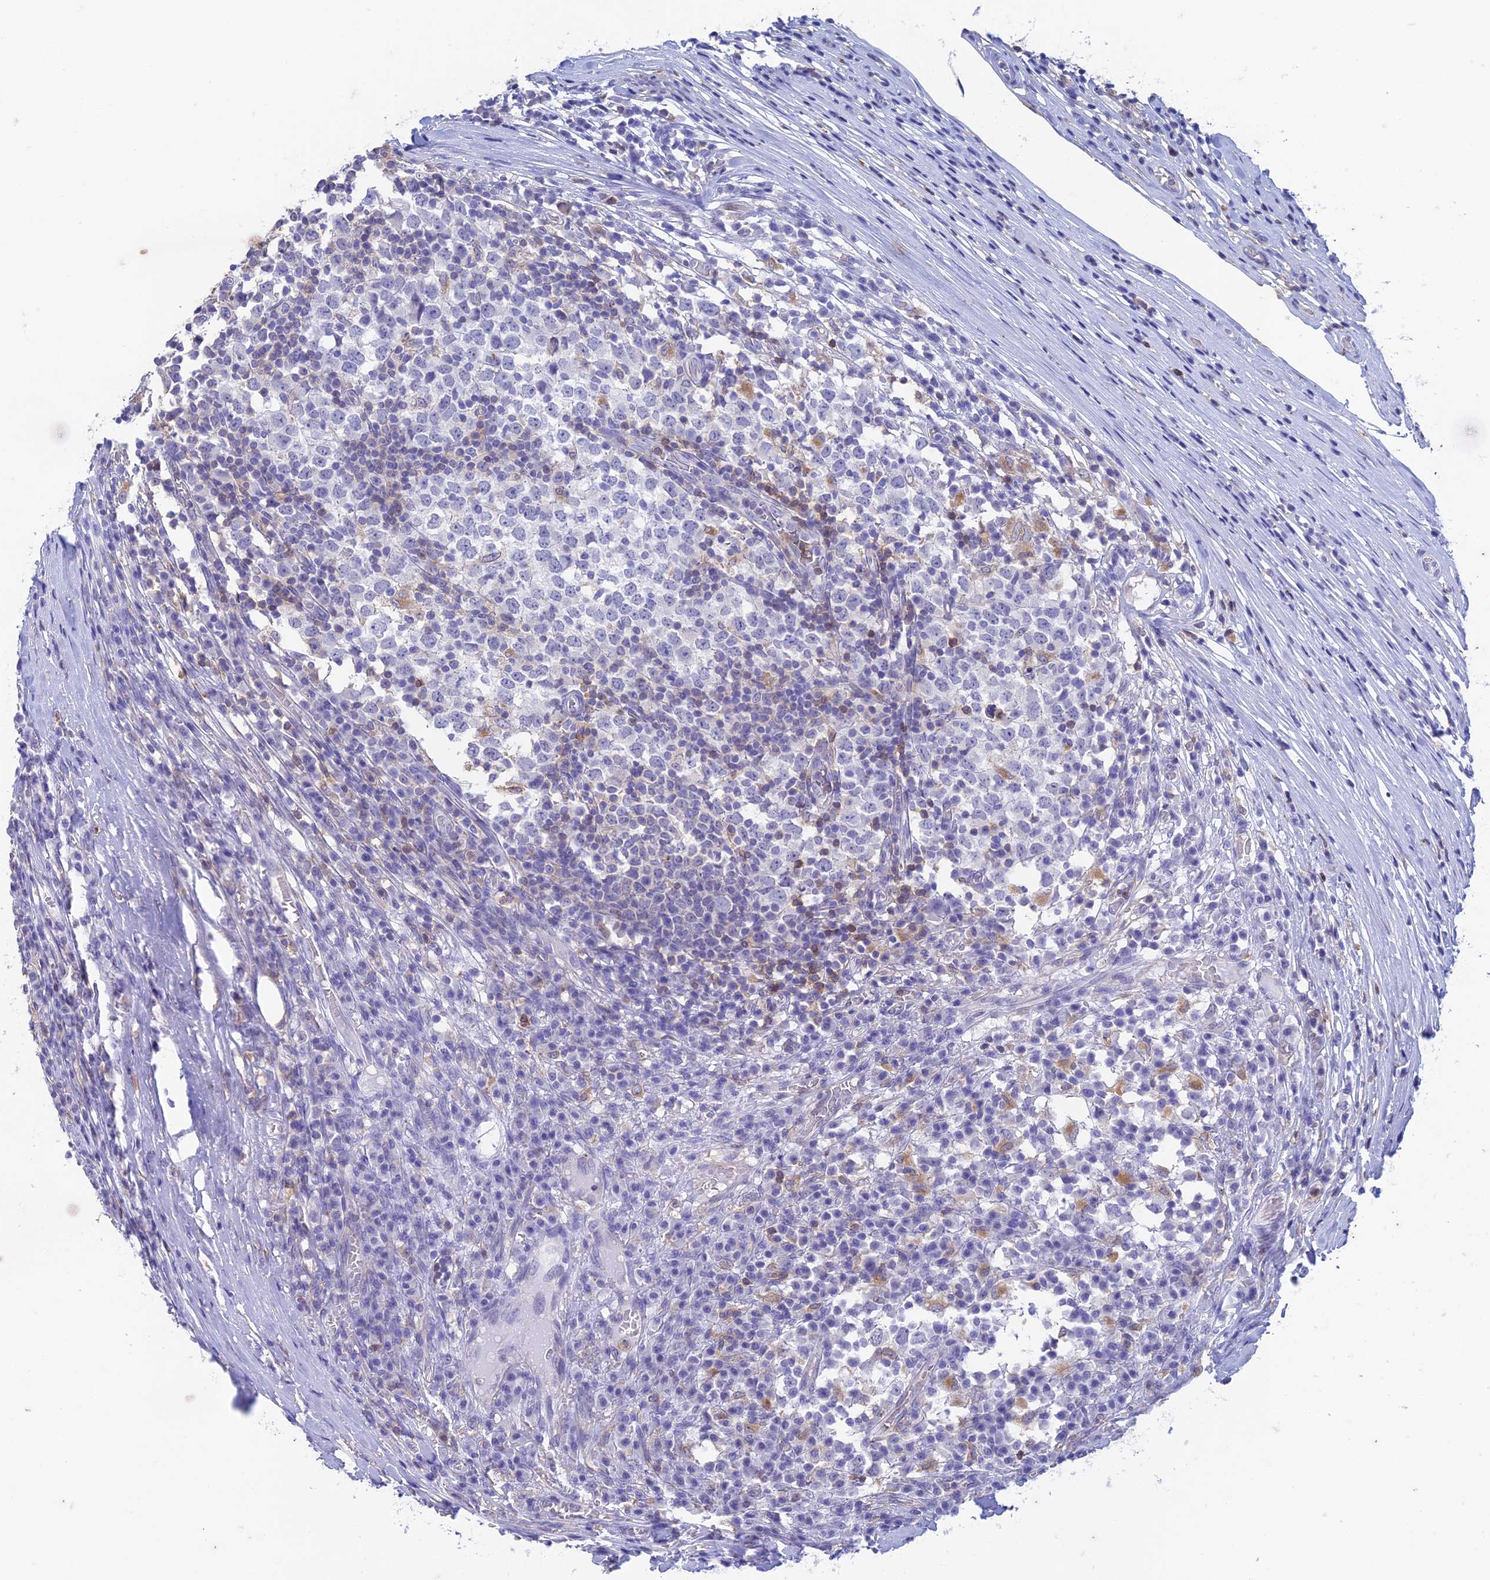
{"staining": {"intensity": "negative", "quantity": "none", "location": "none"}, "tissue": "testis cancer", "cell_type": "Tumor cells", "image_type": "cancer", "snomed": [{"axis": "morphology", "description": "Seminoma, NOS"}, {"axis": "topography", "description": "Testis"}], "caption": "This is a image of immunohistochemistry (IHC) staining of testis seminoma, which shows no expression in tumor cells.", "gene": "FGF7", "patient": {"sex": "male", "age": 65}}